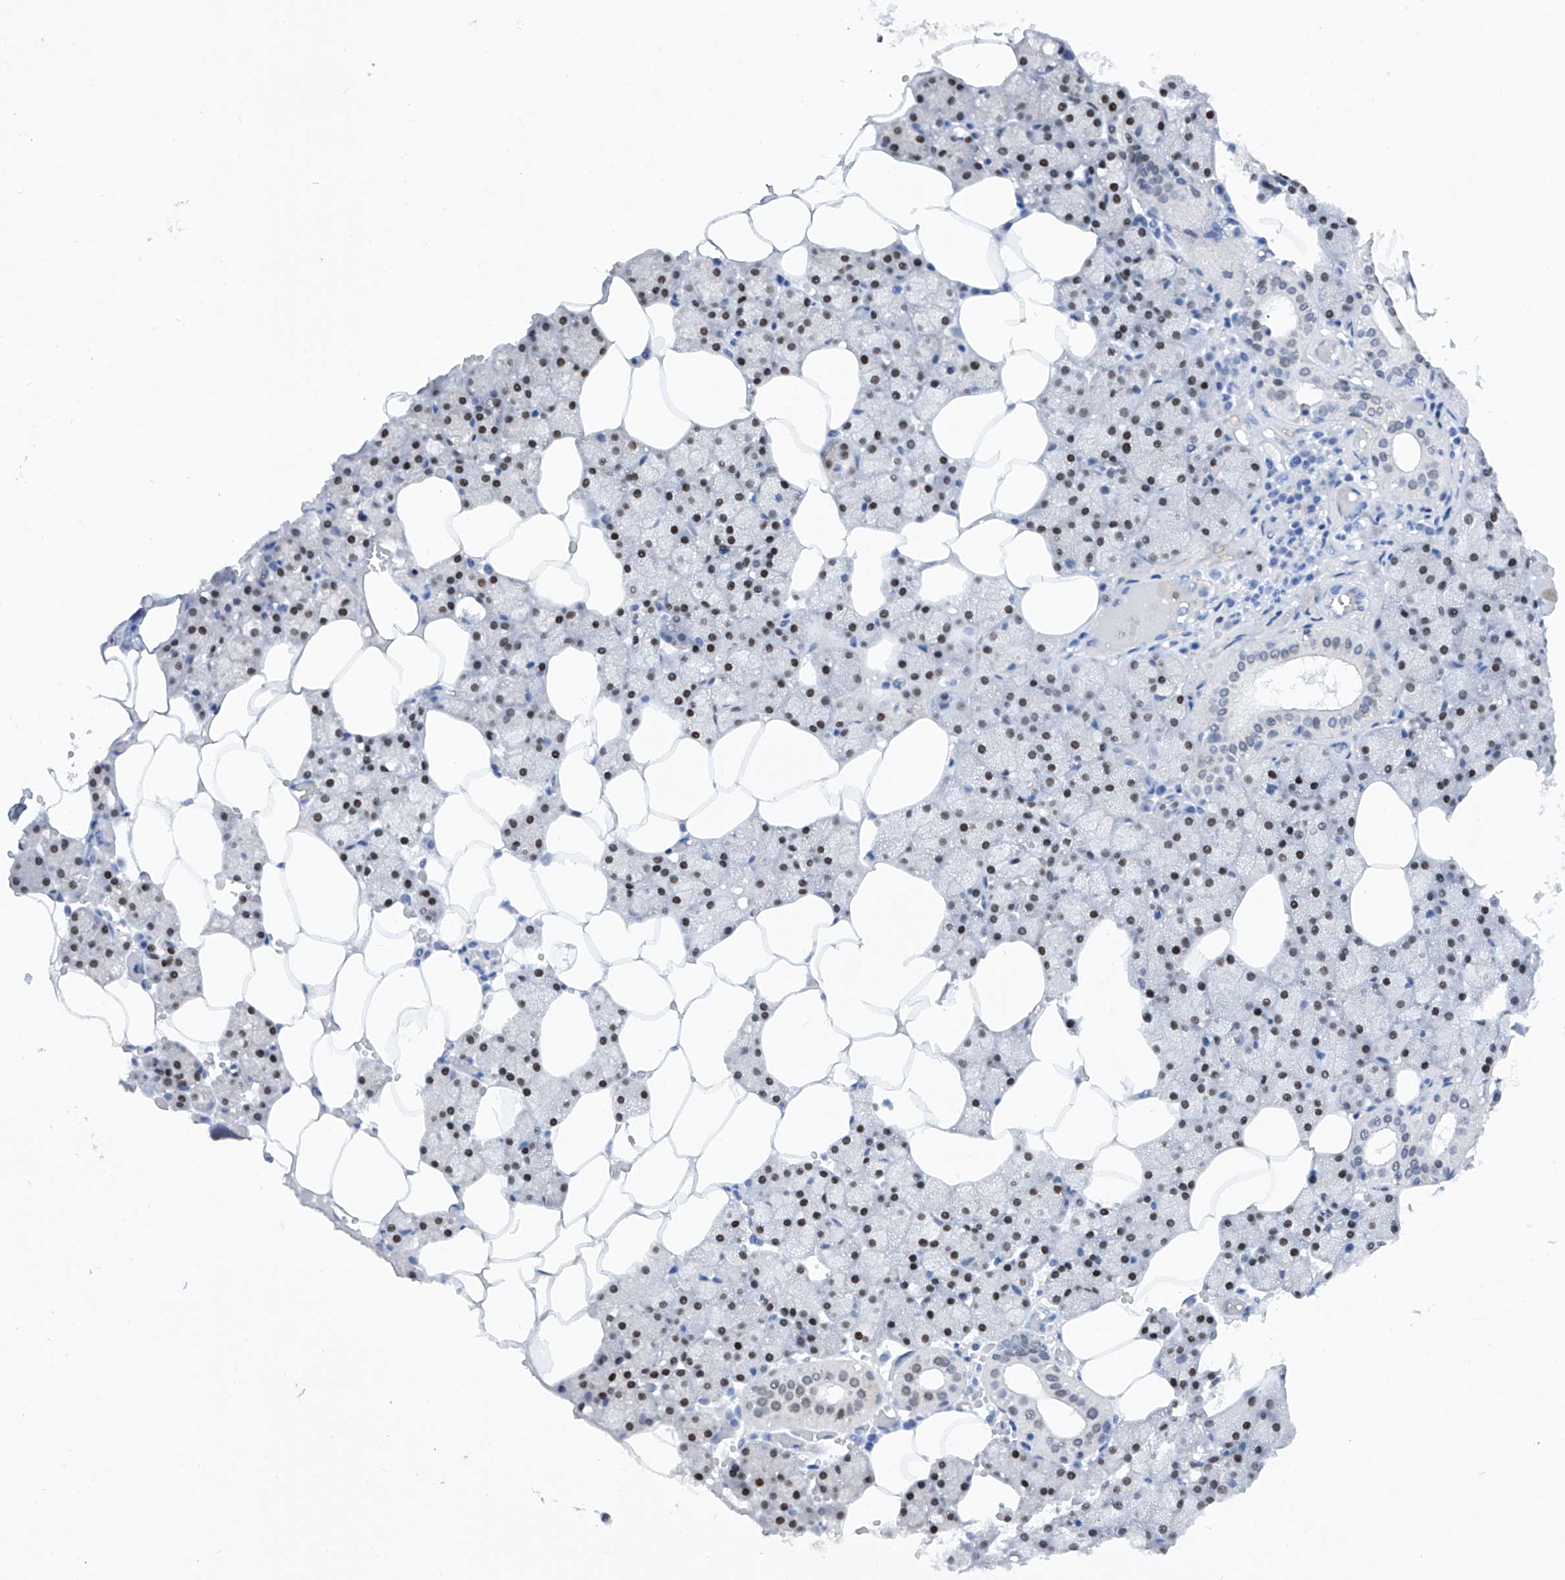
{"staining": {"intensity": "strong", "quantity": "25%-75%", "location": "nuclear"}, "tissue": "salivary gland", "cell_type": "Glandular cells", "image_type": "normal", "snomed": [{"axis": "morphology", "description": "Normal tissue, NOS"}, {"axis": "topography", "description": "Salivary gland"}], "caption": "An immunohistochemistry (IHC) photomicrograph of unremarkable tissue is shown. Protein staining in brown shows strong nuclear positivity in salivary gland within glandular cells. The protein is stained brown, and the nuclei are stained in blue (DAB IHC with brightfield microscopy, high magnification).", "gene": "BARX2", "patient": {"sex": "male", "age": 62}}